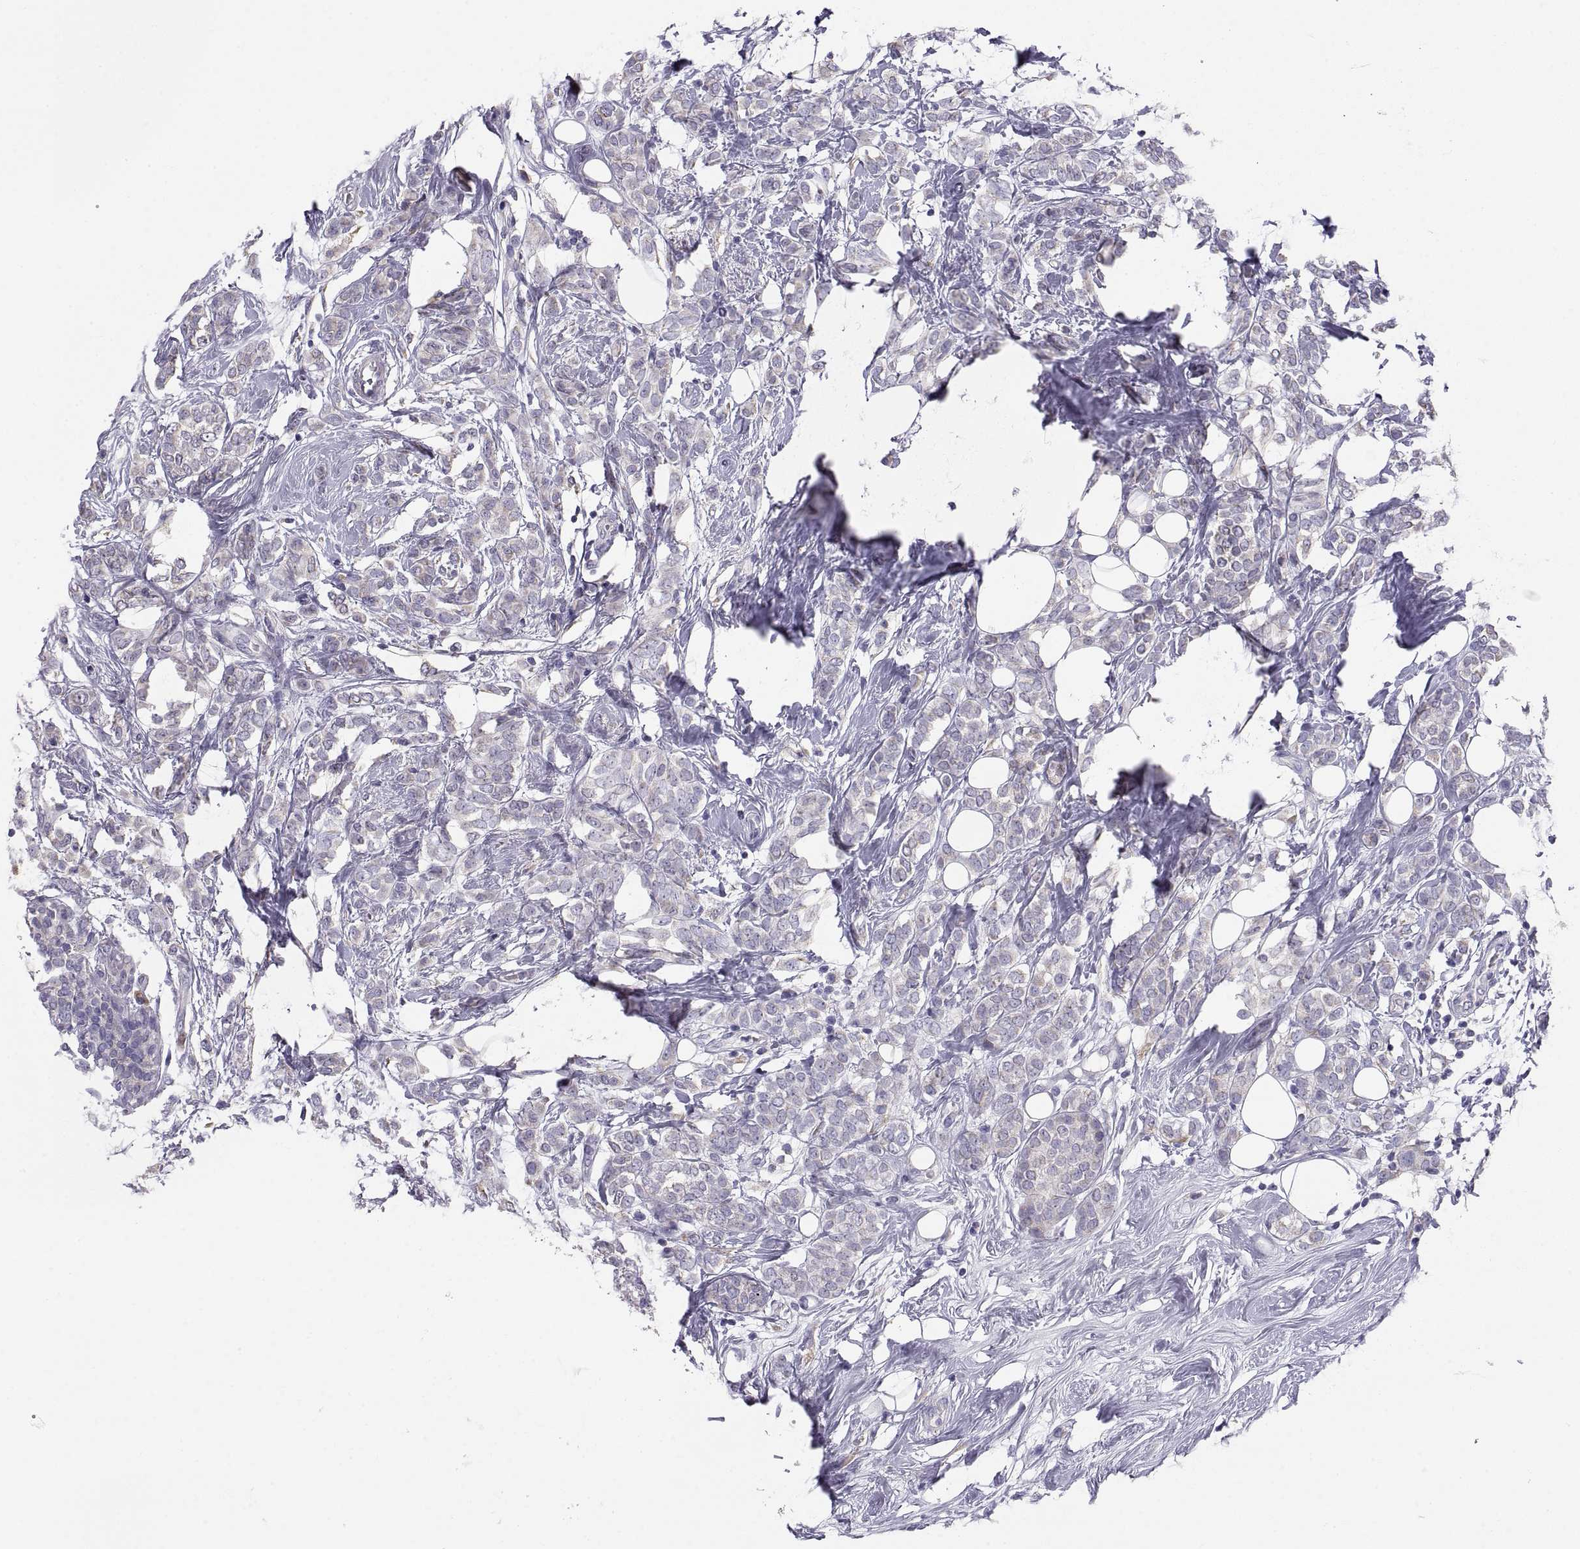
{"staining": {"intensity": "negative", "quantity": "none", "location": "none"}, "tissue": "breast cancer", "cell_type": "Tumor cells", "image_type": "cancer", "snomed": [{"axis": "morphology", "description": "Lobular carcinoma"}, {"axis": "topography", "description": "Breast"}], "caption": "Immunohistochemistry (IHC) of human breast cancer (lobular carcinoma) shows no expression in tumor cells.", "gene": "TNNC1", "patient": {"sex": "female", "age": 49}}